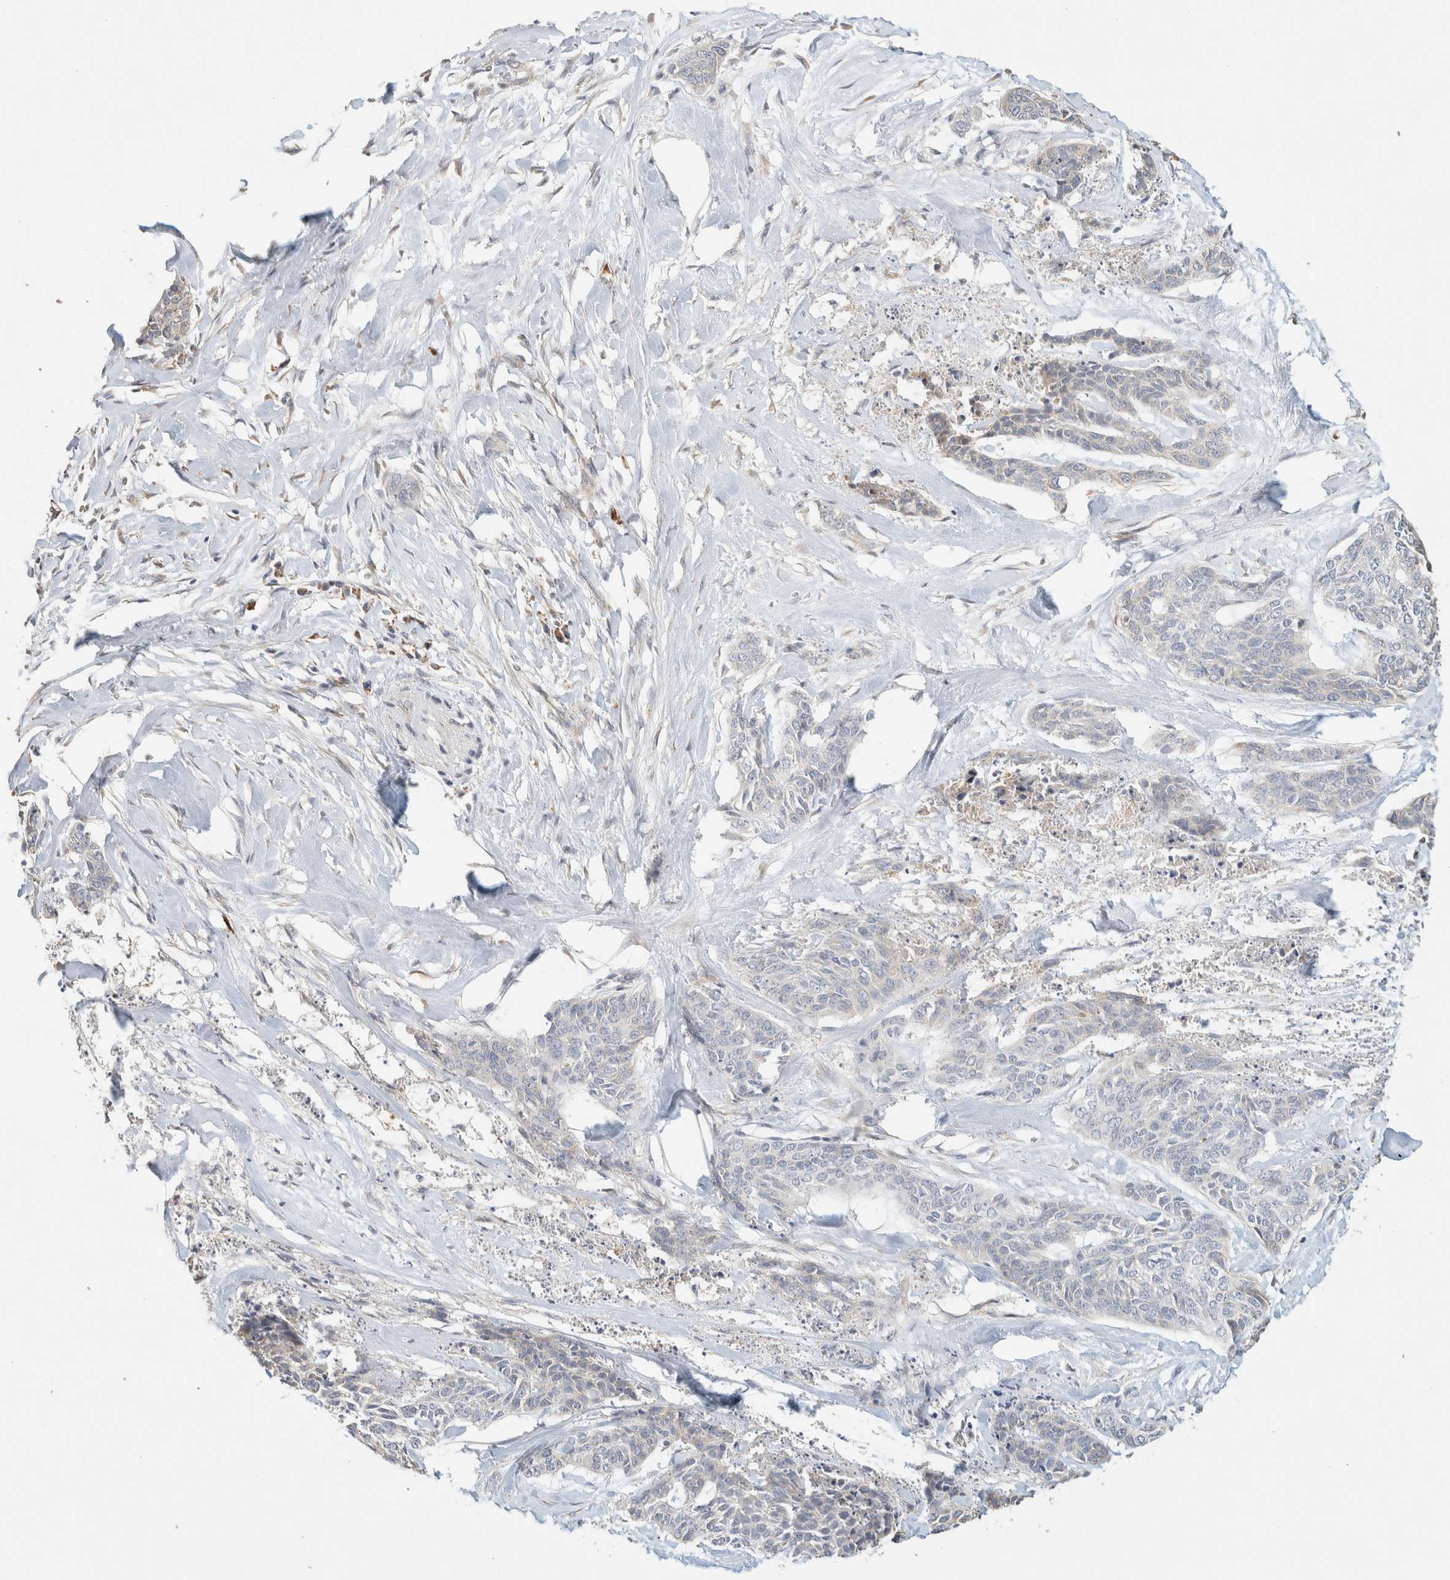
{"staining": {"intensity": "negative", "quantity": "none", "location": "none"}, "tissue": "skin cancer", "cell_type": "Tumor cells", "image_type": "cancer", "snomed": [{"axis": "morphology", "description": "Basal cell carcinoma"}, {"axis": "topography", "description": "Skin"}], "caption": "This is an IHC micrograph of skin basal cell carcinoma. There is no expression in tumor cells.", "gene": "TTC3", "patient": {"sex": "female", "age": 64}}